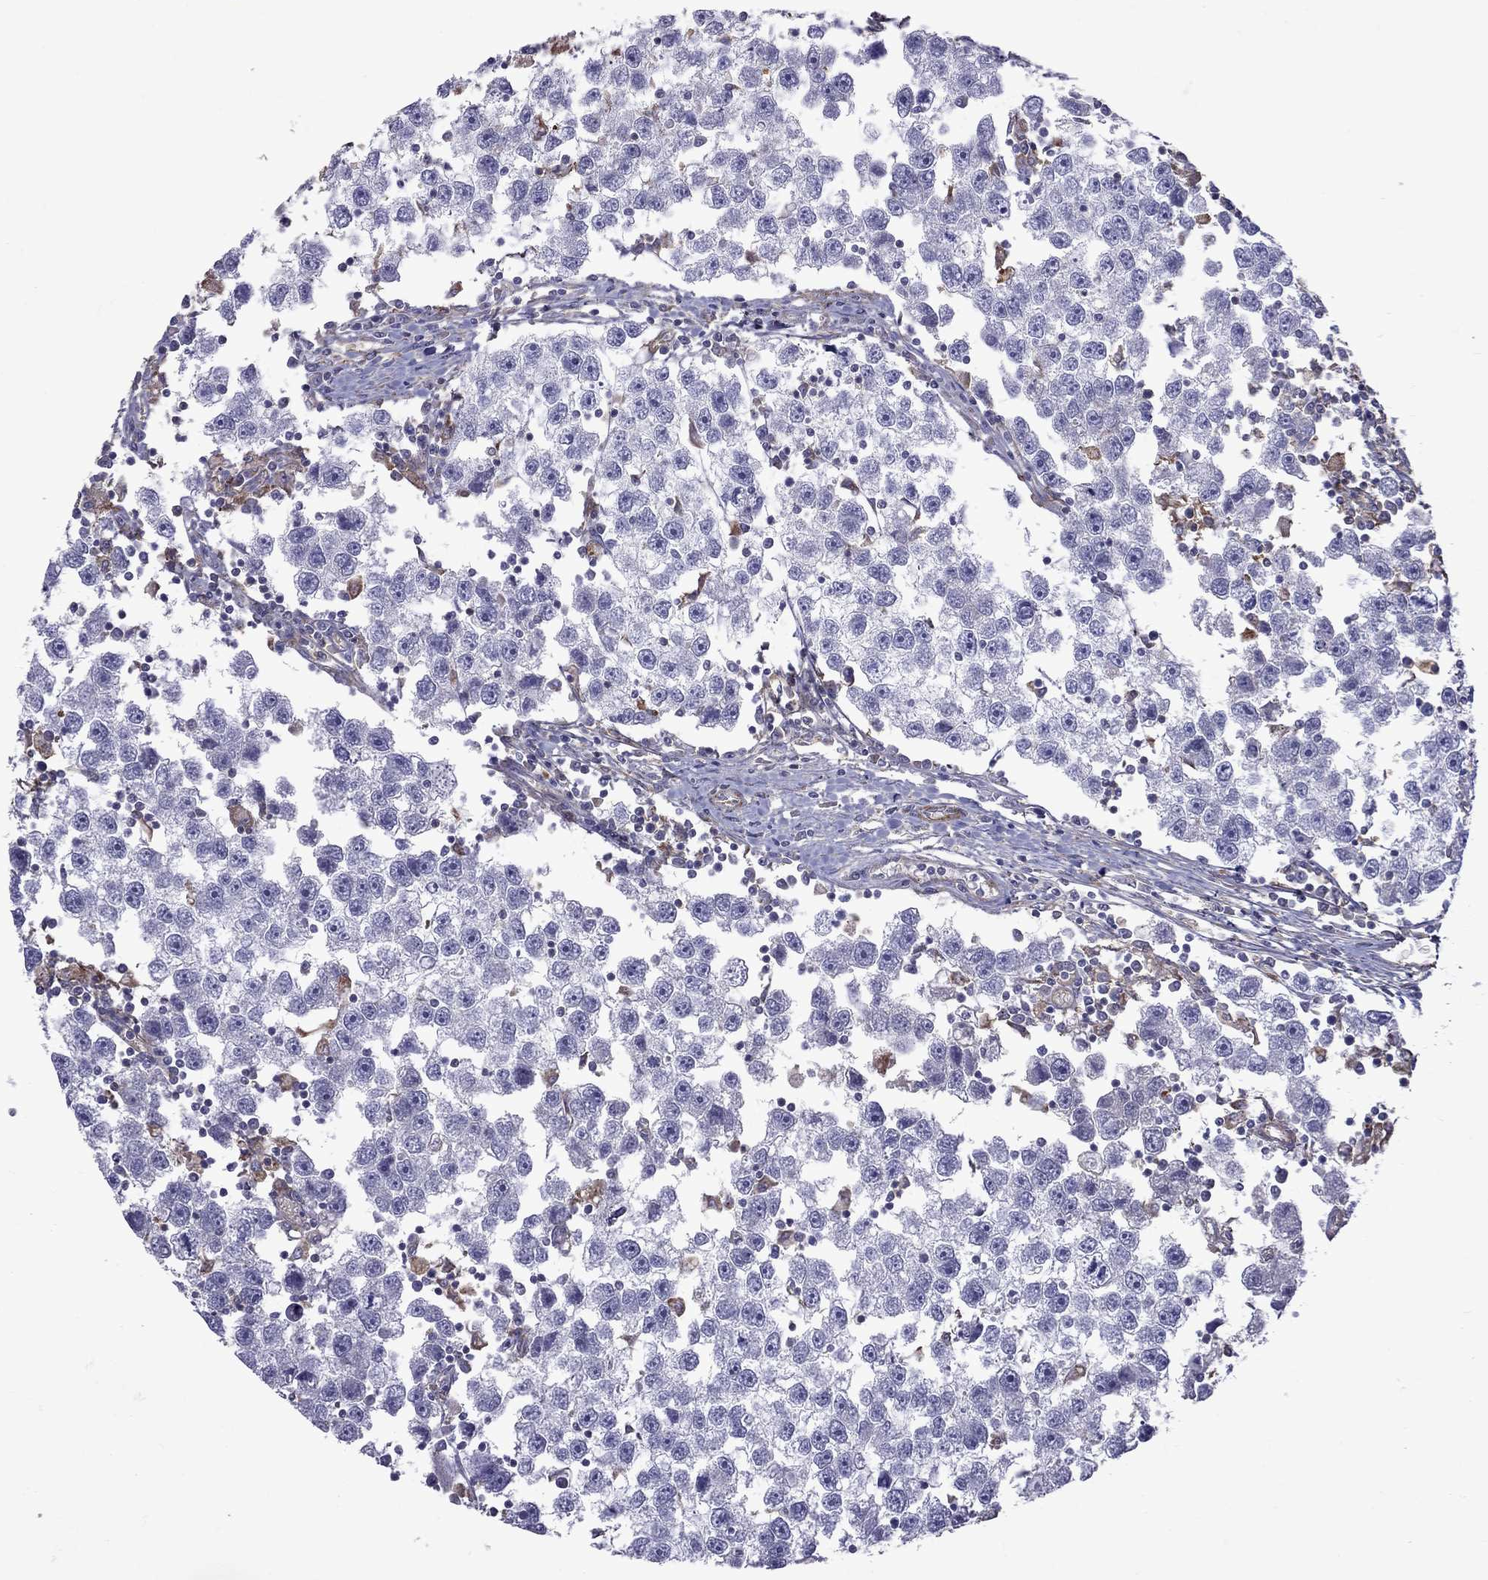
{"staining": {"intensity": "negative", "quantity": "none", "location": "none"}, "tissue": "testis cancer", "cell_type": "Tumor cells", "image_type": "cancer", "snomed": [{"axis": "morphology", "description": "Seminoma, NOS"}, {"axis": "topography", "description": "Testis"}], "caption": "IHC of human testis cancer (seminoma) exhibits no expression in tumor cells. The staining was performed using DAB to visualize the protein expression in brown, while the nuclei were stained in blue with hematoxylin (Magnification: 20x).", "gene": "EIF4E3", "patient": {"sex": "male", "age": 30}}